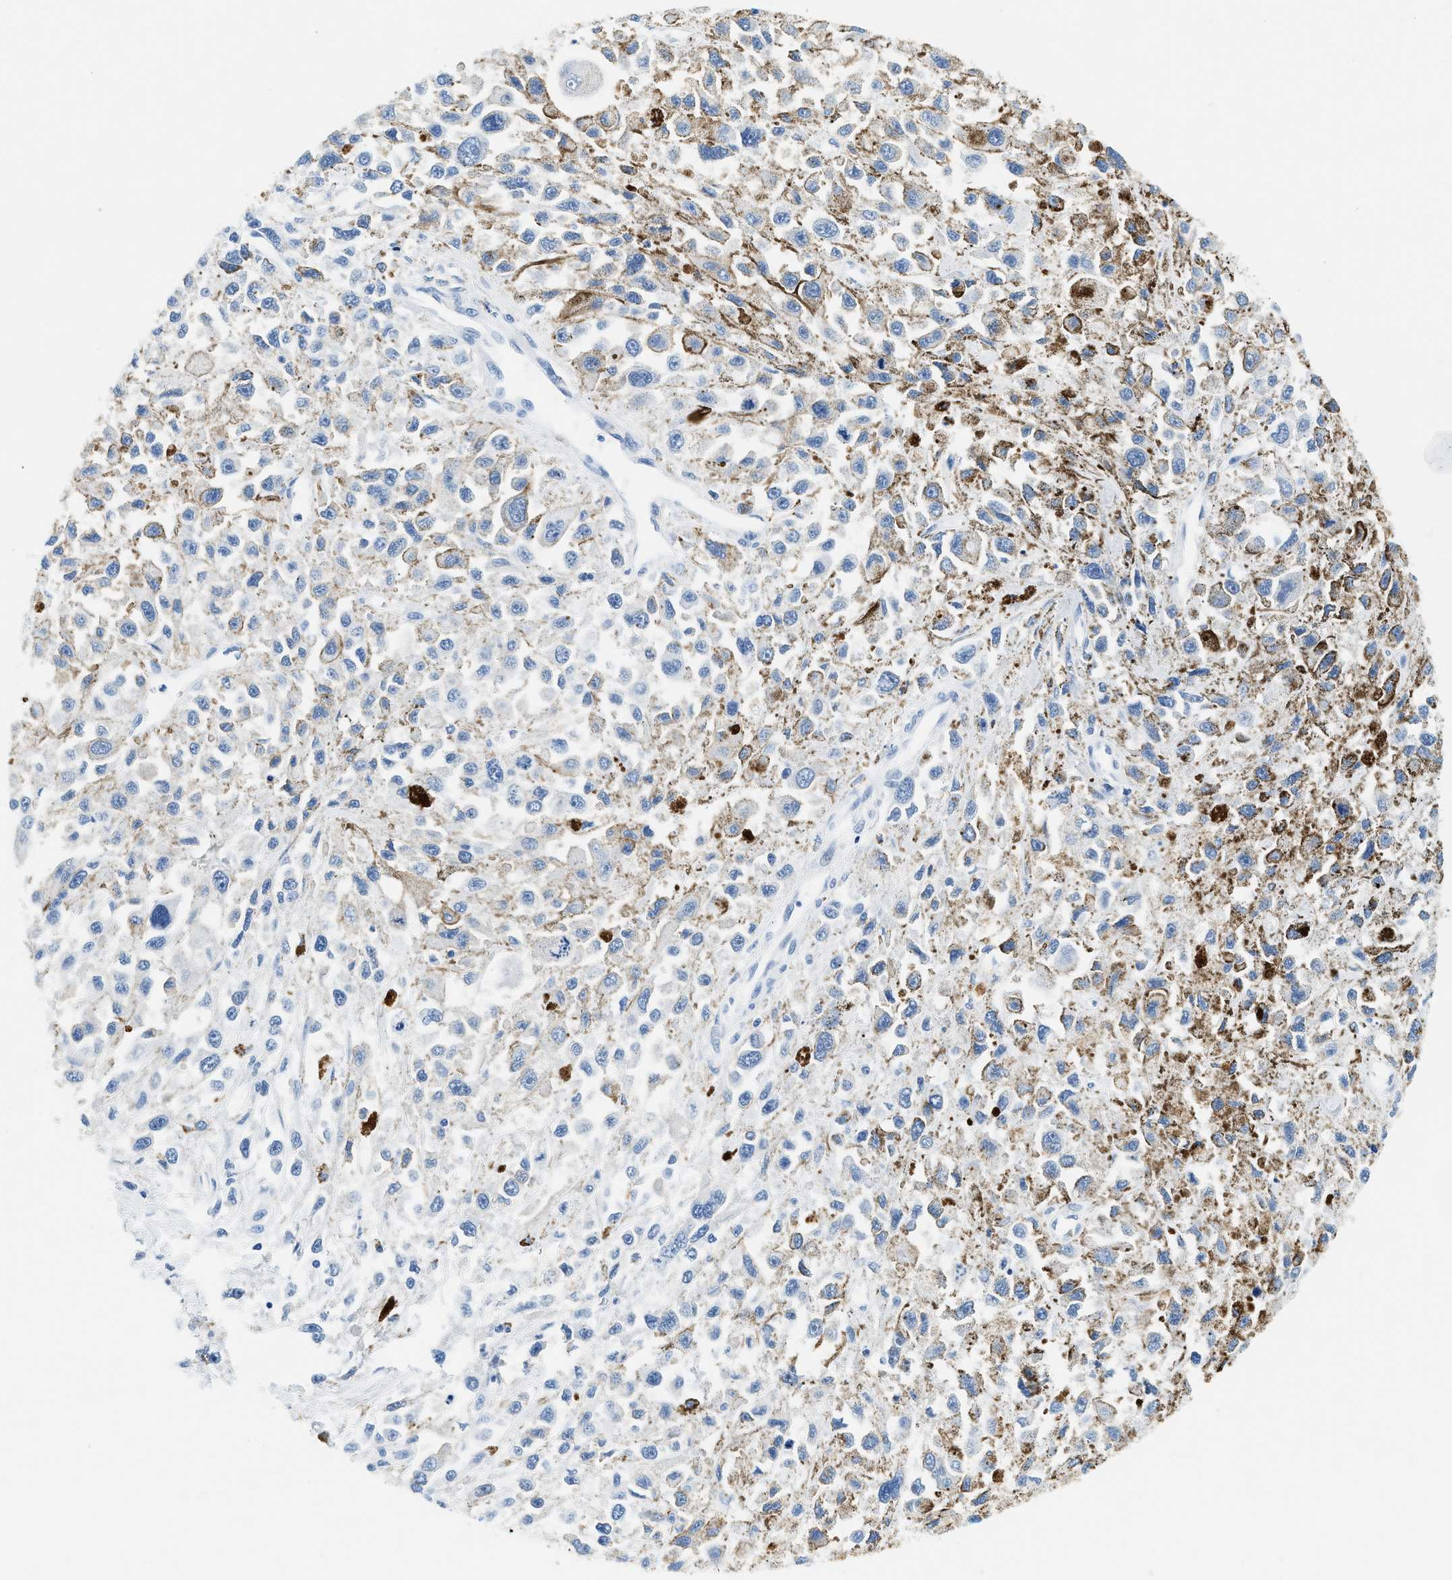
{"staining": {"intensity": "weak", "quantity": "<25%", "location": "cytoplasmic/membranous"}, "tissue": "melanoma", "cell_type": "Tumor cells", "image_type": "cancer", "snomed": [{"axis": "morphology", "description": "Malignant melanoma, Metastatic site"}, {"axis": "topography", "description": "Lymph node"}], "caption": "Human melanoma stained for a protein using immunohistochemistry displays no positivity in tumor cells.", "gene": "STXBP2", "patient": {"sex": "male", "age": 59}}